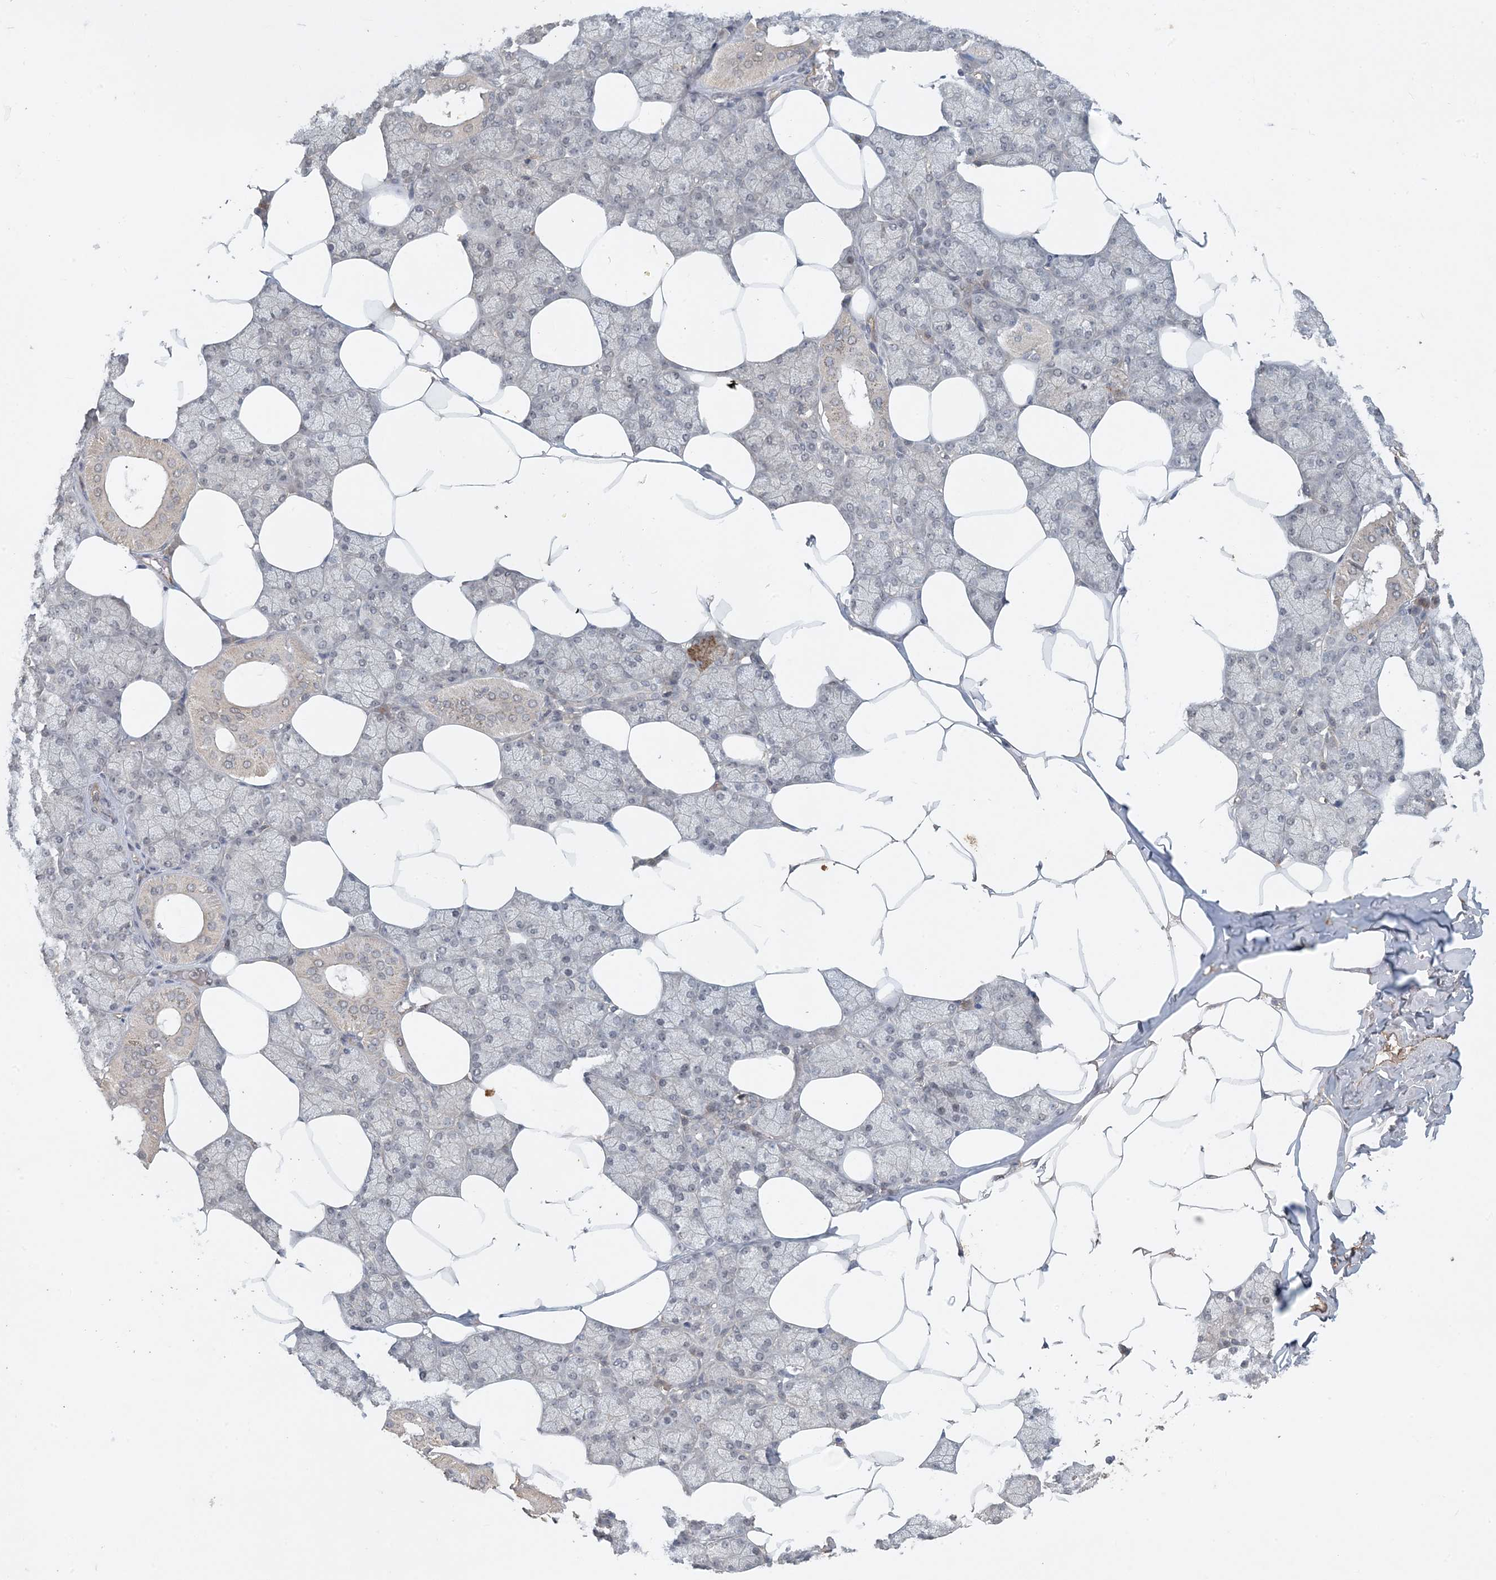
{"staining": {"intensity": "weak", "quantity": "<25%", "location": "cytoplasmic/membranous"}, "tissue": "salivary gland", "cell_type": "Glandular cells", "image_type": "normal", "snomed": [{"axis": "morphology", "description": "Normal tissue, NOS"}, {"axis": "topography", "description": "Salivary gland"}], "caption": "A high-resolution photomicrograph shows immunohistochemistry (IHC) staining of normal salivary gland, which shows no significant staining in glandular cells.", "gene": "ZCCHC4", "patient": {"sex": "male", "age": 62}}